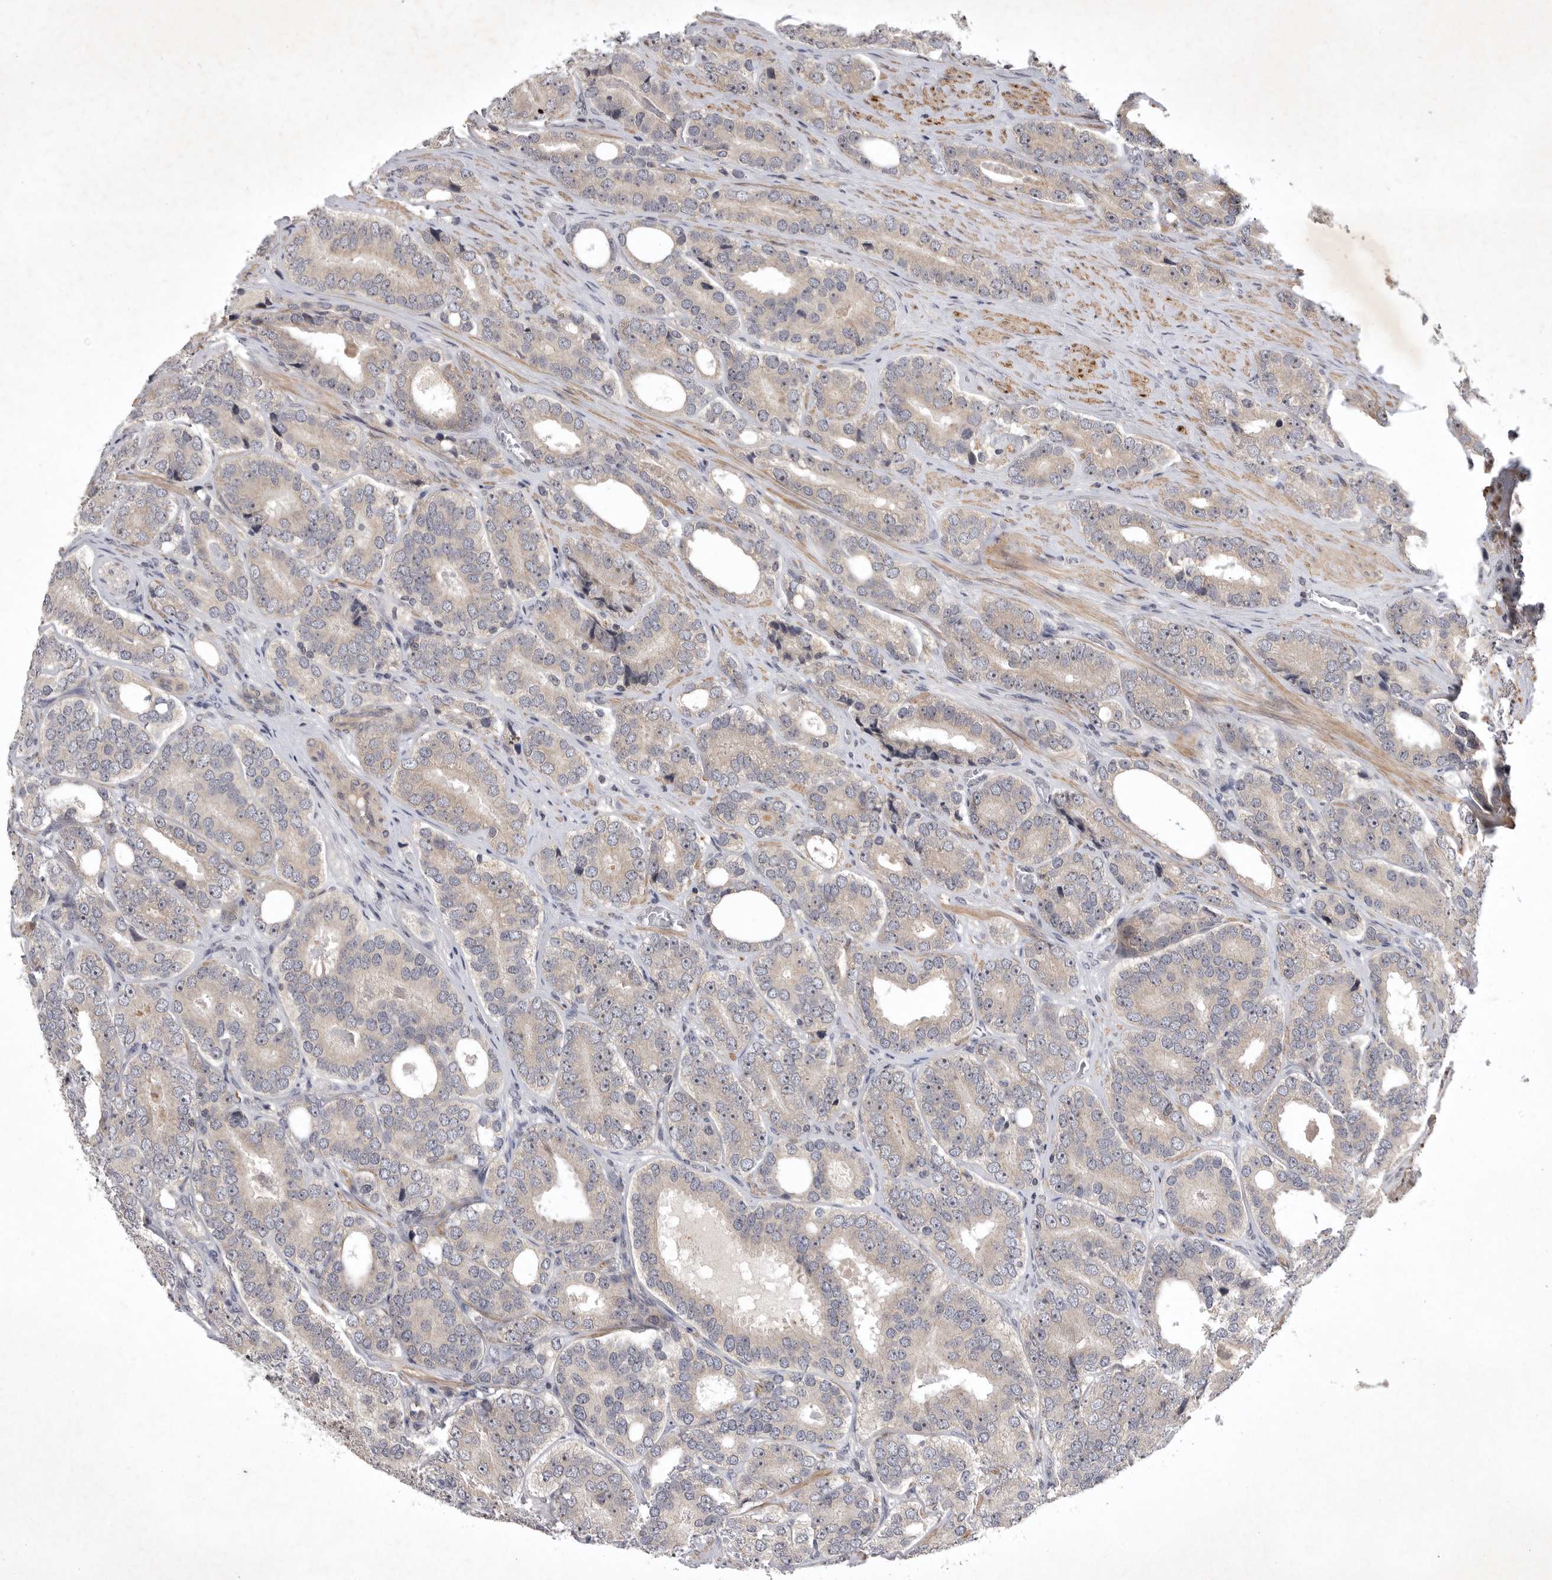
{"staining": {"intensity": "weak", "quantity": "<25%", "location": "cytoplasmic/membranous"}, "tissue": "prostate cancer", "cell_type": "Tumor cells", "image_type": "cancer", "snomed": [{"axis": "morphology", "description": "Adenocarcinoma, High grade"}, {"axis": "topography", "description": "Prostate"}], "caption": "There is no significant staining in tumor cells of prostate cancer (high-grade adenocarcinoma).", "gene": "UBE3D", "patient": {"sex": "male", "age": 56}}